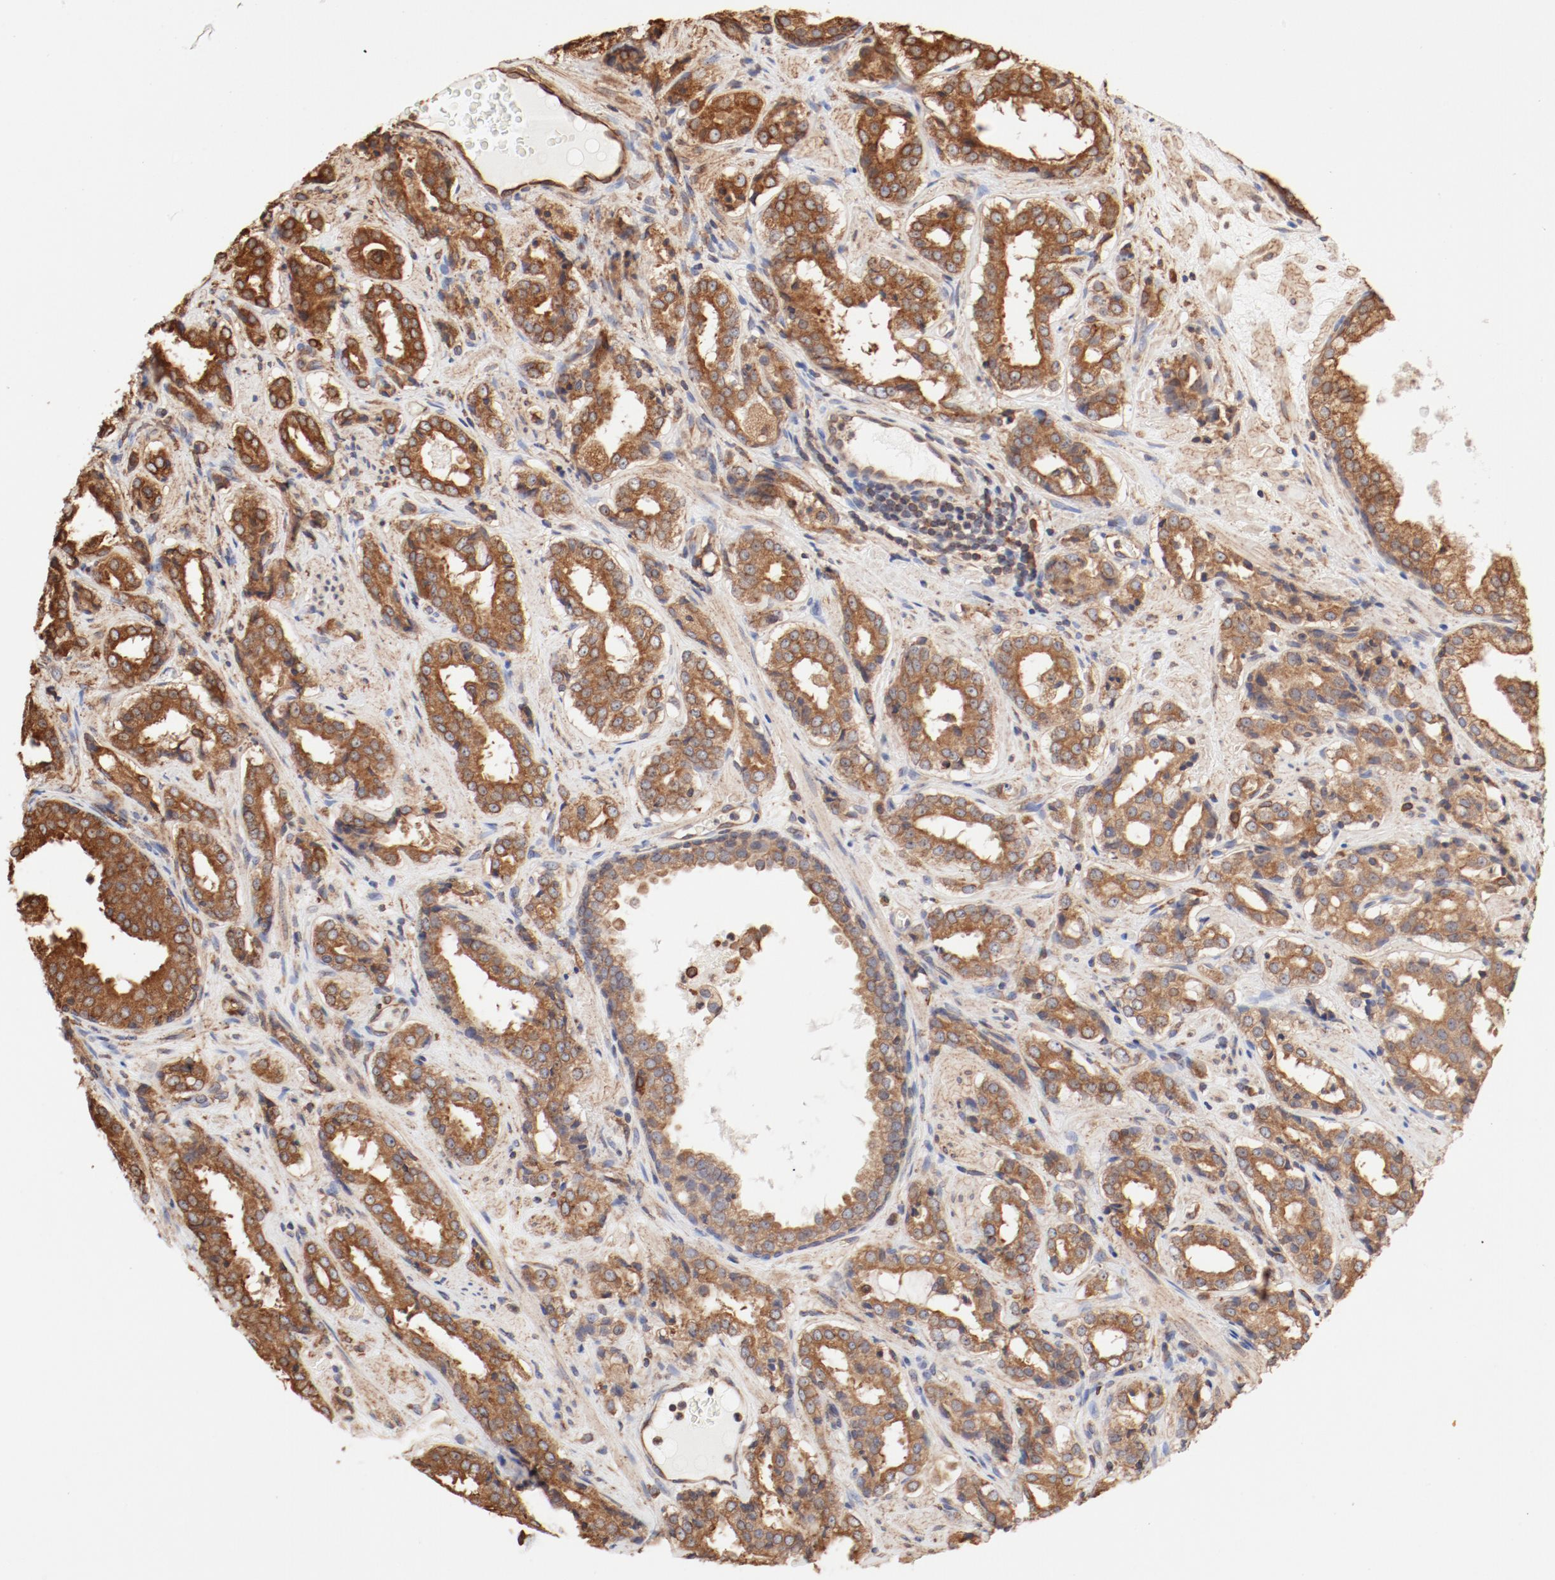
{"staining": {"intensity": "moderate", "quantity": "25%-75%", "location": "cytoplasmic/membranous"}, "tissue": "prostate cancer", "cell_type": "Tumor cells", "image_type": "cancer", "snomed": [{"axis": "morphology", "description": "Adenocarcinoma, Medium grade"}, {"axis": "topography", "description": "Prostate"}], "caption": "Immunohistochemistry of prostate cancer exhibits medium levels of moderate cytoplasmic/membranous staining in approximately 25%-75% of tumor cells.", "gene": "BCAP31", "patient": {"sex": "male", "age": 60}}